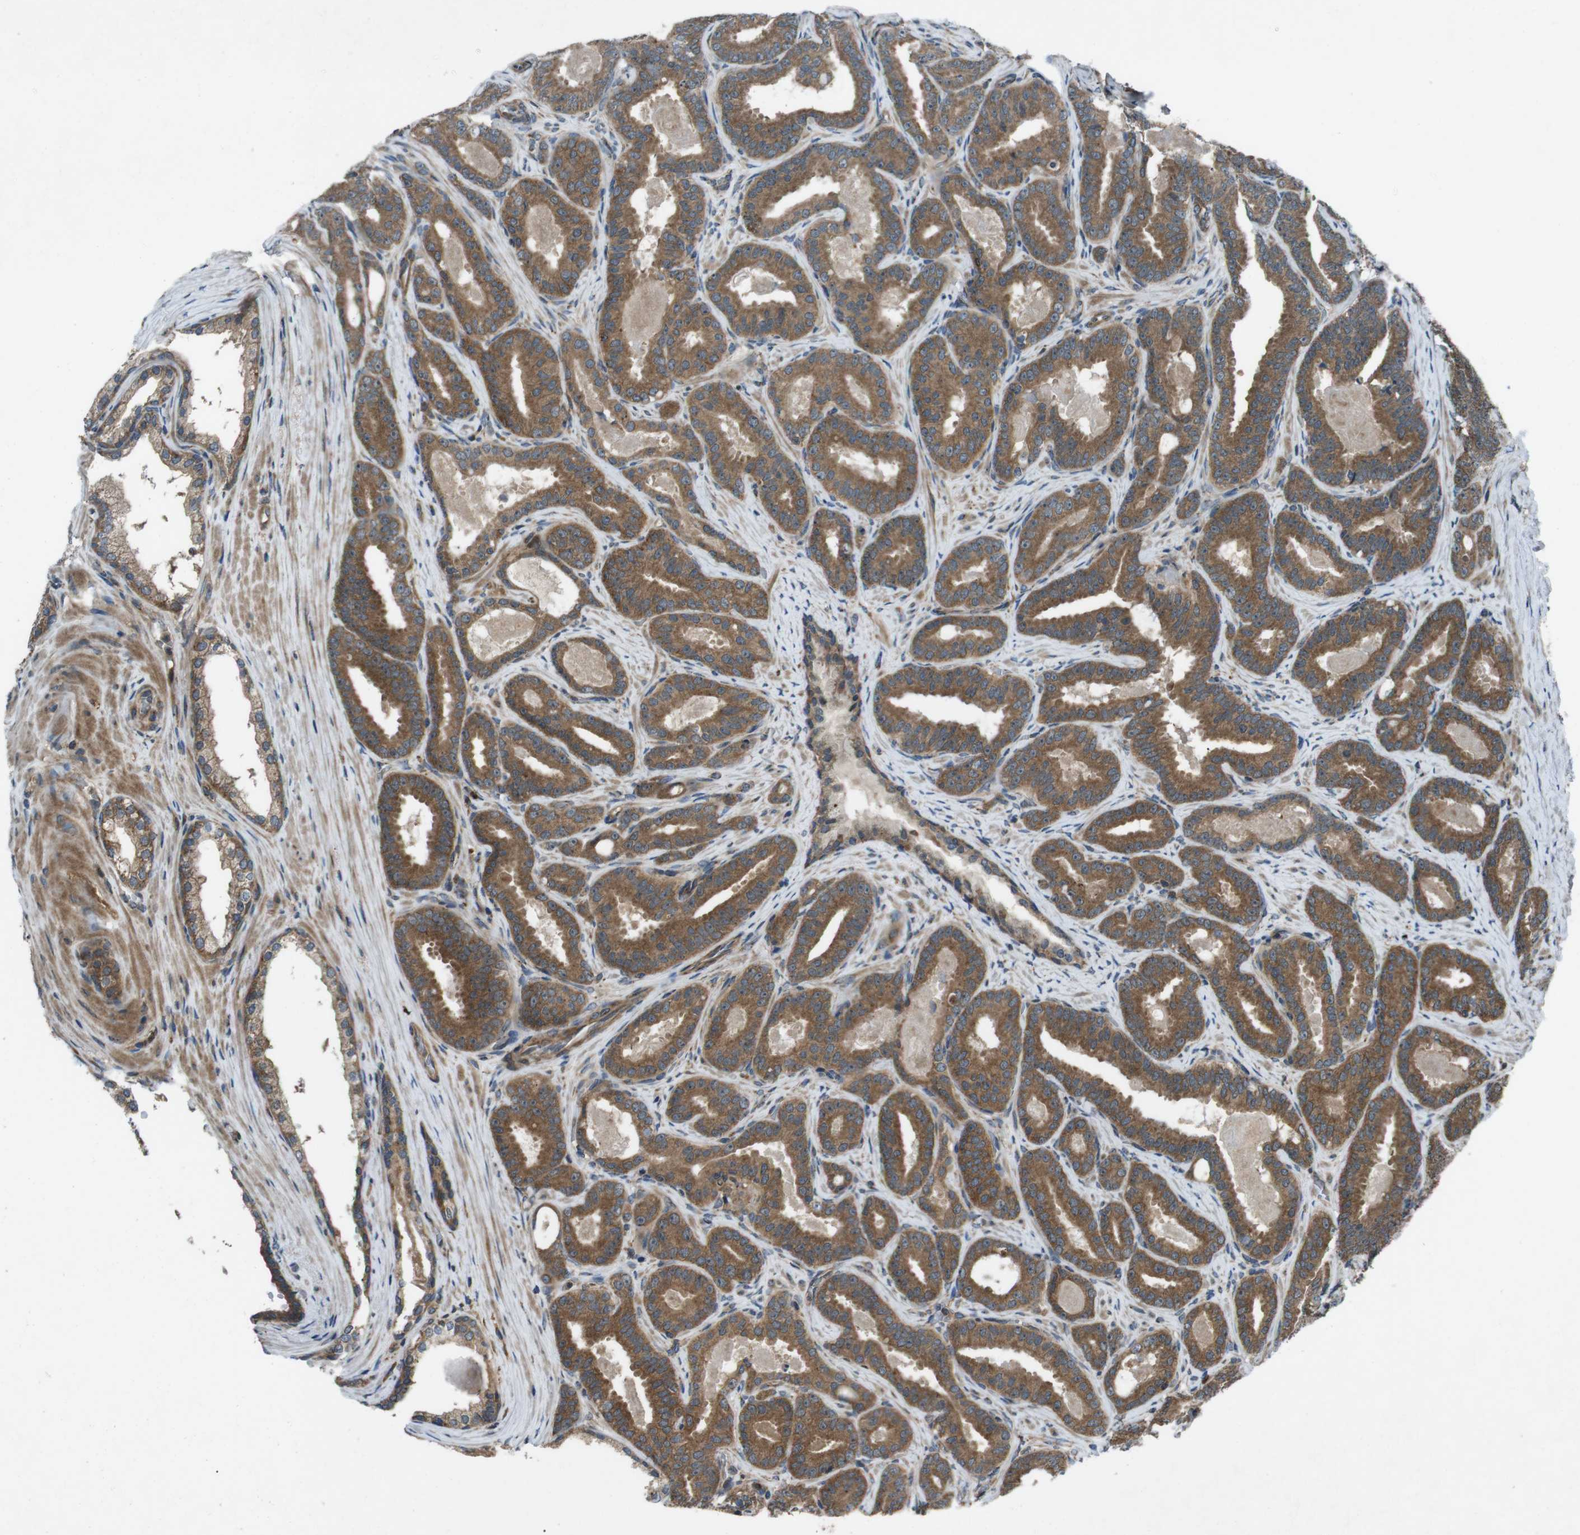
{"staining": {"intensity": "strong", "quantity": ">75%", "location": "cytoplasmic/membranous"}, "tissue": "prostate cancer", "cell_type": "Tumor cells", "image_type": "cancer", "snomed": [{"axis": "morphology", "description": "Adenocarcinoma, High grade"}, {"axis": "topography", "description": "Prostate"}], "caption": "Protein expression analysis of human prostate cancer (high-grade adenocarcinoma) reveals strong cytoplasmic/membranous positivity in about >75% of tumor cells.", "gene": "SLC27A4", "patient": {"sex": "male", "age": 60}}